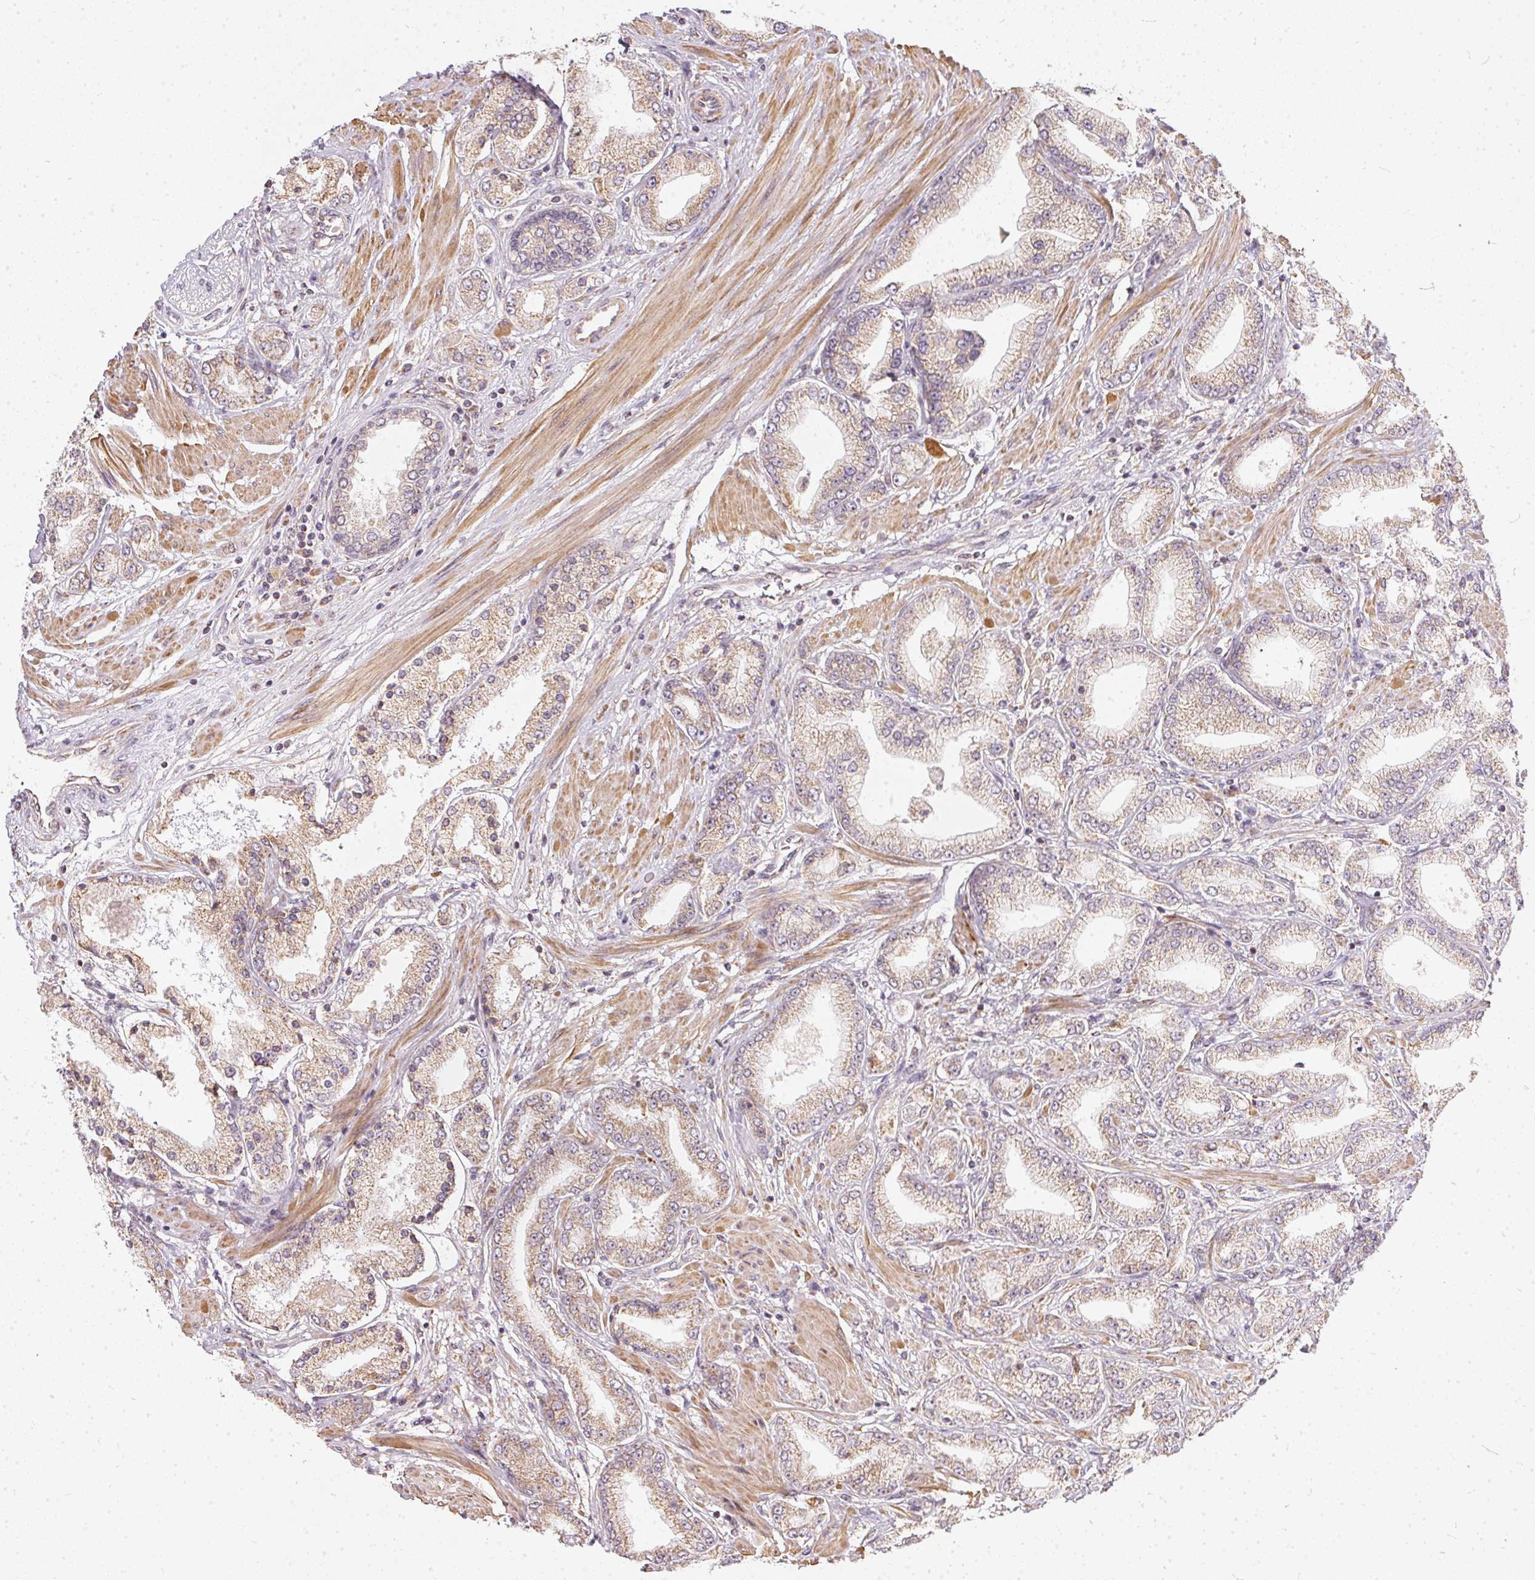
{"staining": {"intensity": "weak", "quantity": ">75%", "location": "cytoplasmic/membranous"}, "tissue": "prostate cancer", "cell_type": "Tumor cells", "image_type": "cancer", "snomed": [{"axis": "morphology", "description": "Adenocarcinoma, High grade"}, {"axis": "topography", "description": "Prostate"}], "caption": "This image exhibits high-grade adenocarcinoma (prostate) stained with IHC to label a protein in brown. The cytoplasmic/membranous of tumor cells show weak positivity for the protein. Nuclei are counter-stained blue.", "gene": "VWA5B2", "patient": {"sex": "male", "age": 67}}